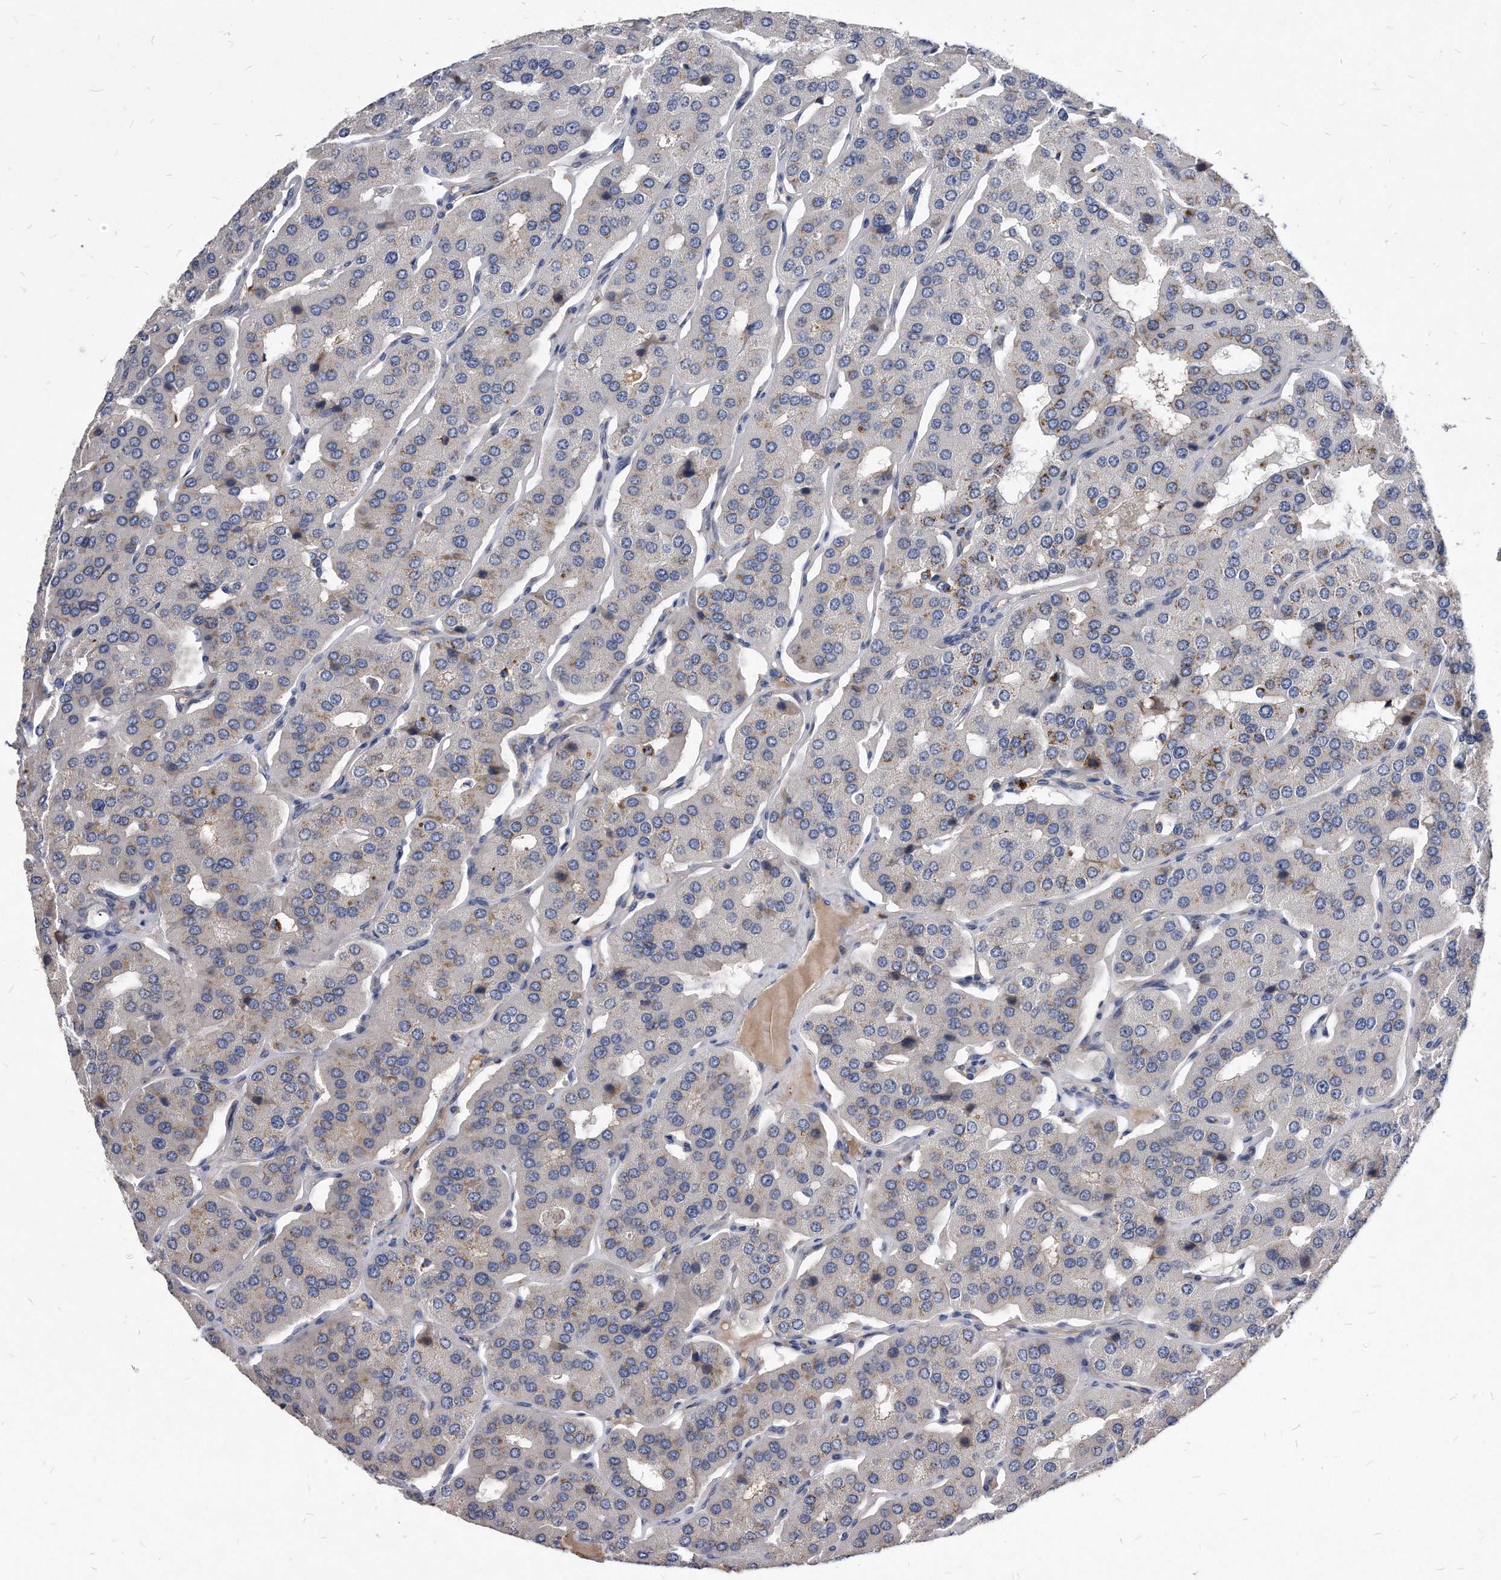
{"staining": {"intensity": "moderate", "quantity": "25%-75%", "location": "cytoplasmic/membranous"}, "tissue": "parathyroid gland", "cell_type": "Glandular cells", "image_type": "normal", "snomed": [{"axis": "morphology", "description": "Normal tissue, NOS"}, {"axis": "morphology", "description": "Adenoma, NOS"}, {"axis": "topography", "description": "Parathyroid gland"}], "caption": "The immunohistochemical stain highlights moderate cytoplasmic/membranous positivity in glandular cells of benign parathyroid gland. Nuclei are stained in blue.", "gene": "MGAT4A", "patient": {"sex": "female", "age": 86}}